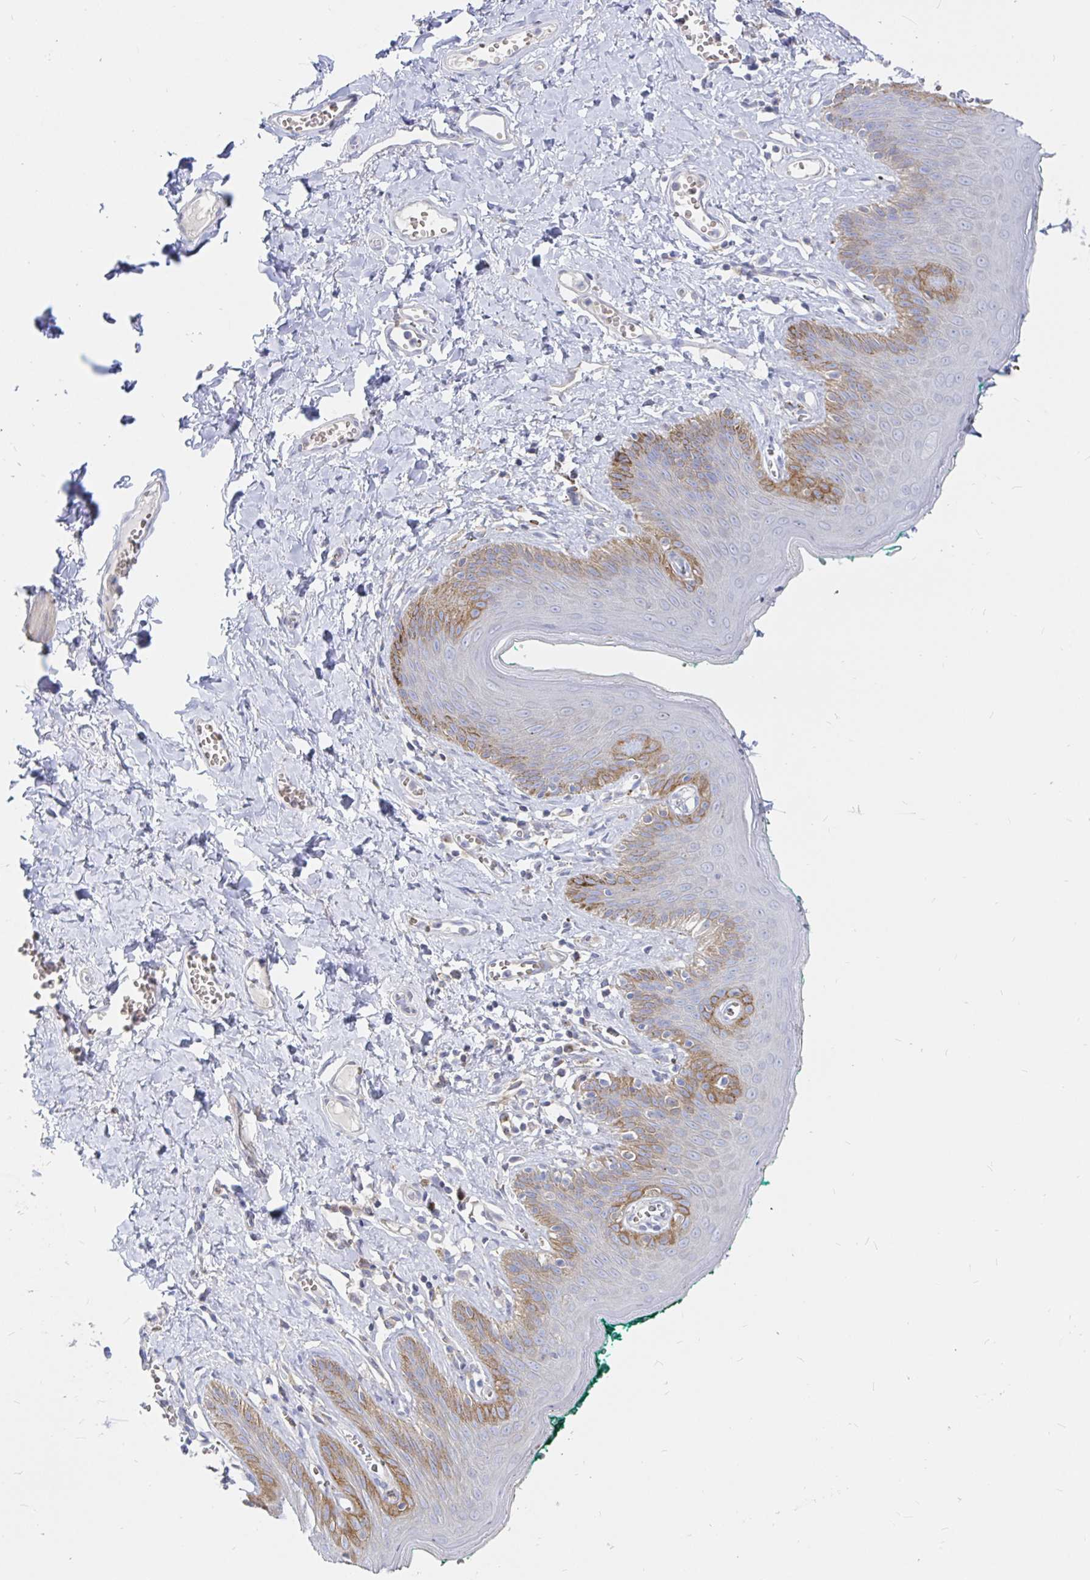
{"staining": {"intensity": "moderate", "quantity": "<25%", "location": "cytoplasmic/membranous"}, "tissue": "skin", "cell_type": "Epidermal cells", "image_type": "normal", "snomed": [{"axis": "morphology", "description": "Normal tissue, NOS"}, {"axis": "topography", "description": "Vulva"}, {"axis": "topography", "description": "Peripheral nerve tissue"}], "caption": "Immunohistochemical staining of benign human skin shows <25% levels of moderate cytoplasmic/membranous protein expression in approximately <25% of epidermal cells.", "gene": "KCTD19", "patient": {"sex": "female", "age": 66}}